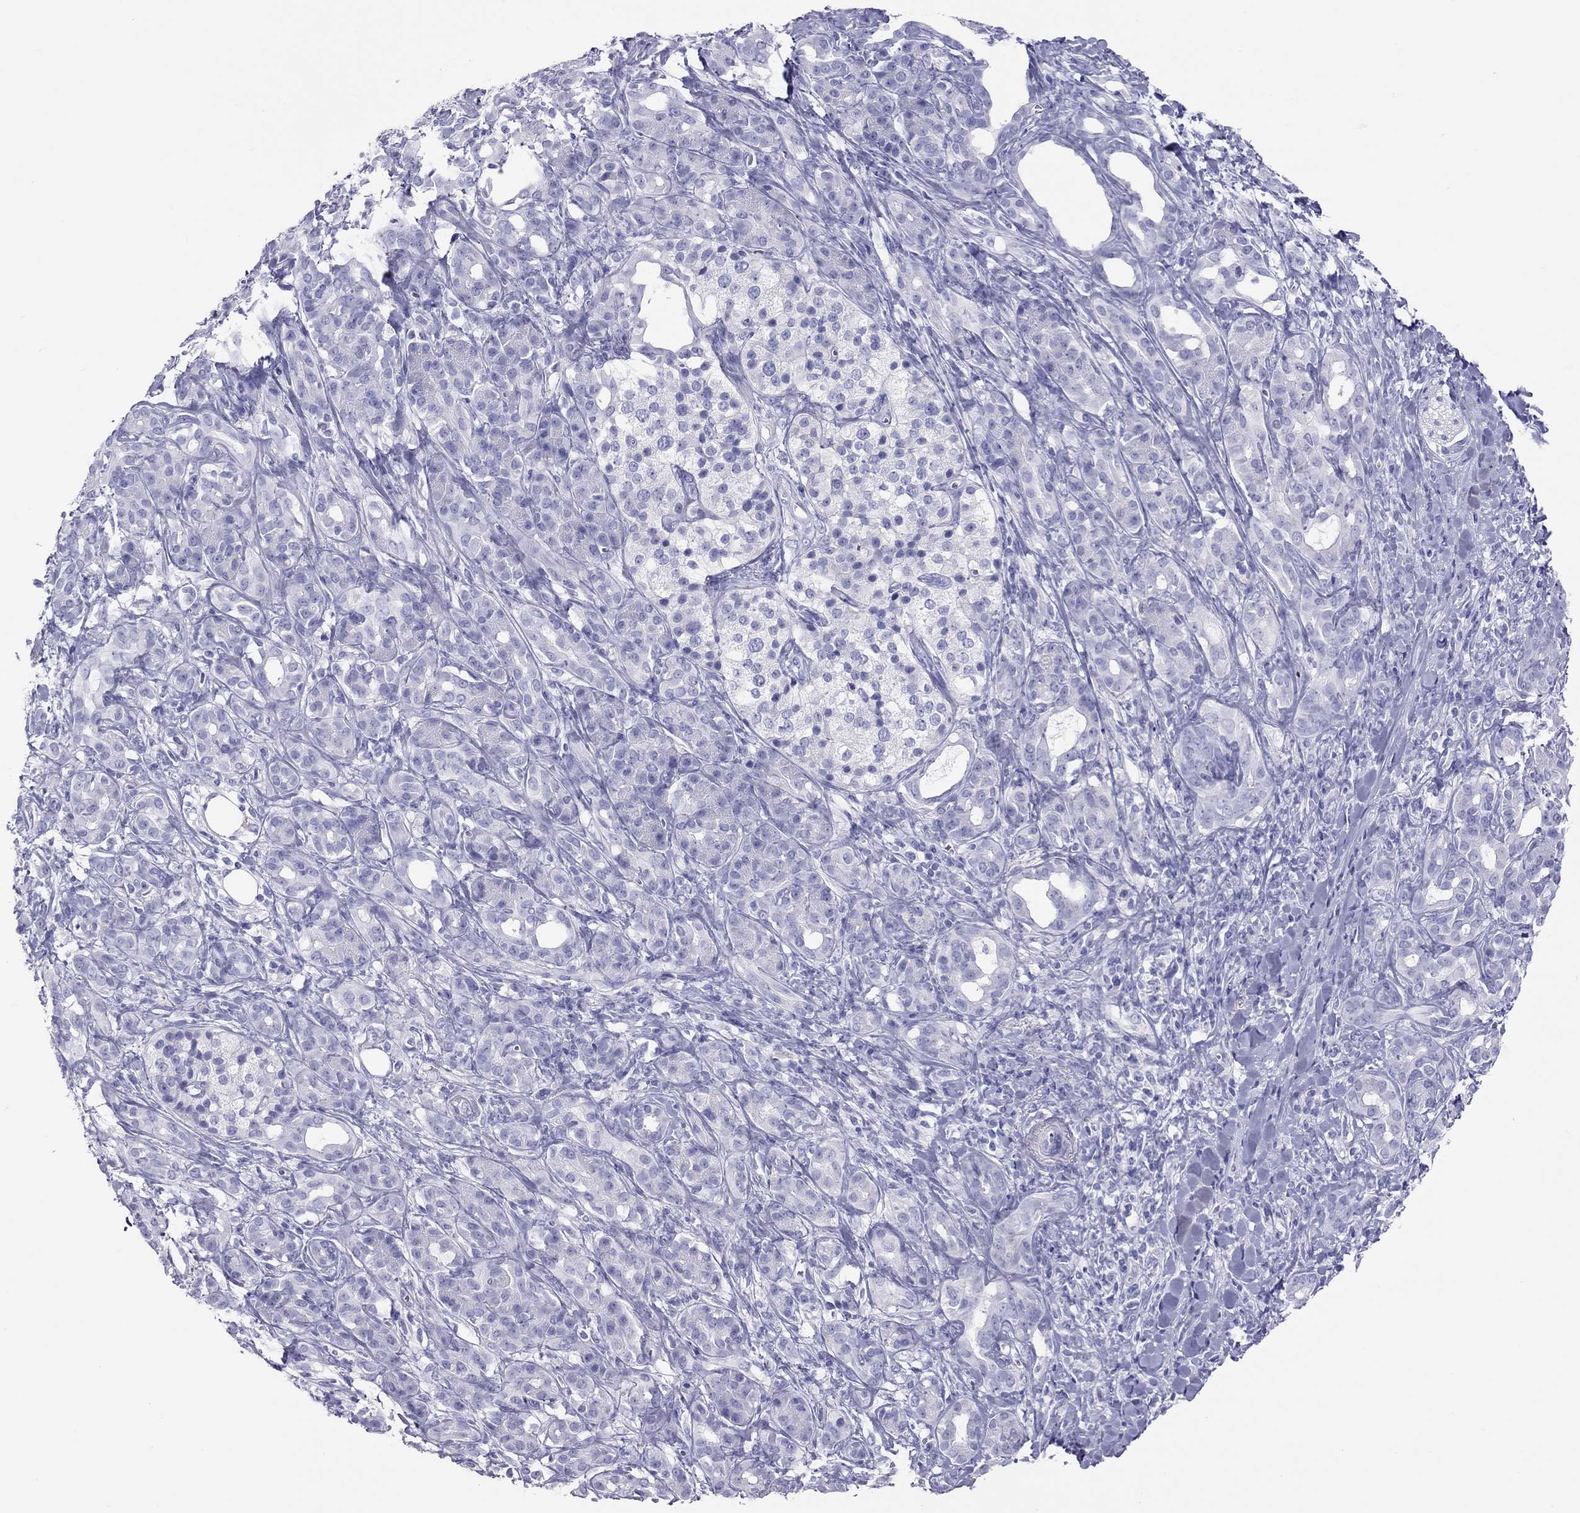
{"staining": {"intensity": "negative", "quantity": "none", "location": "none"}, "tissue": "pancreatic cancer", "cell_type": "Tumor cells", "image_type": "cancer", "snomed": [{"axis": "morphology", "description": "Adenocarcinoma, NOS"}, {"axis": "topography", "description": "Pancreas"}], "caption": "A histopathology image of human adenocarcinoma (pancreatic) is negative for staining in tumor cells.", "gene": "PSMB11", "patient": {"sex": "male", "age": 61}}